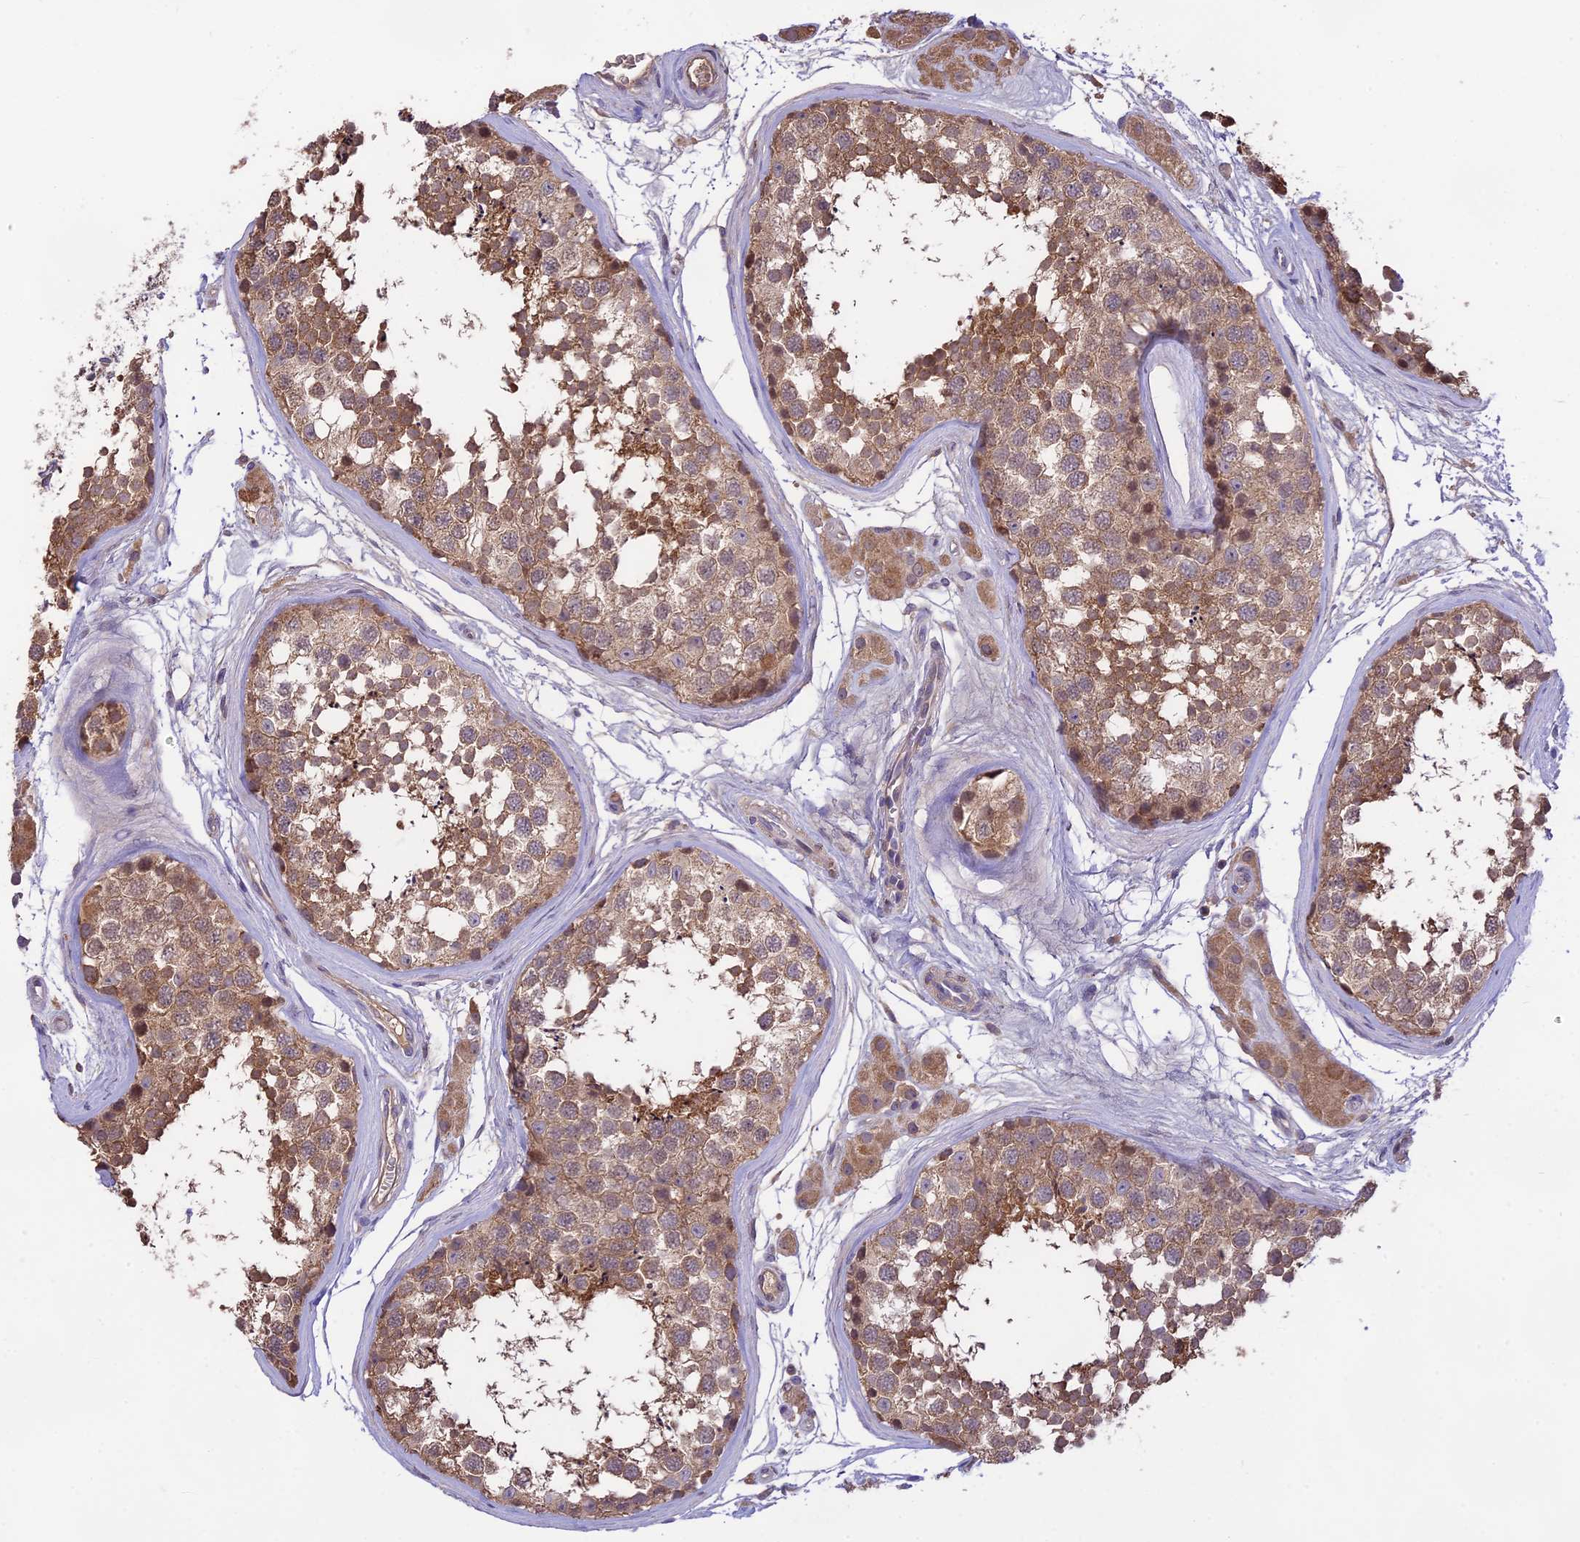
{"staining": {"intensity": "moderate", "quantity": ">75%", "location": "cytoplasmic/membranous"}, "tissue": "testis", "cell_type": "Cells in seminiferous ducts", "image_type": "normal", "snomed": [{"axis": "morphology", "description": "Normal tissue, NOS"}, {"axis": "topography", "description": "Testis"}], "caption": "Benign testis was stained to show a protein in brown. There is medium levels of moderate cytoplasmic/membranous staining in about >75% of cells in seminiferous ducts. (Stains: DAB (3,3'-diaminobenzidine) in brown, nuclei in blue, Microscopy: brightfield microscopy at high magnification).", "gene": "NUDT8", "patient": {"sex": "male", "age": 56}}